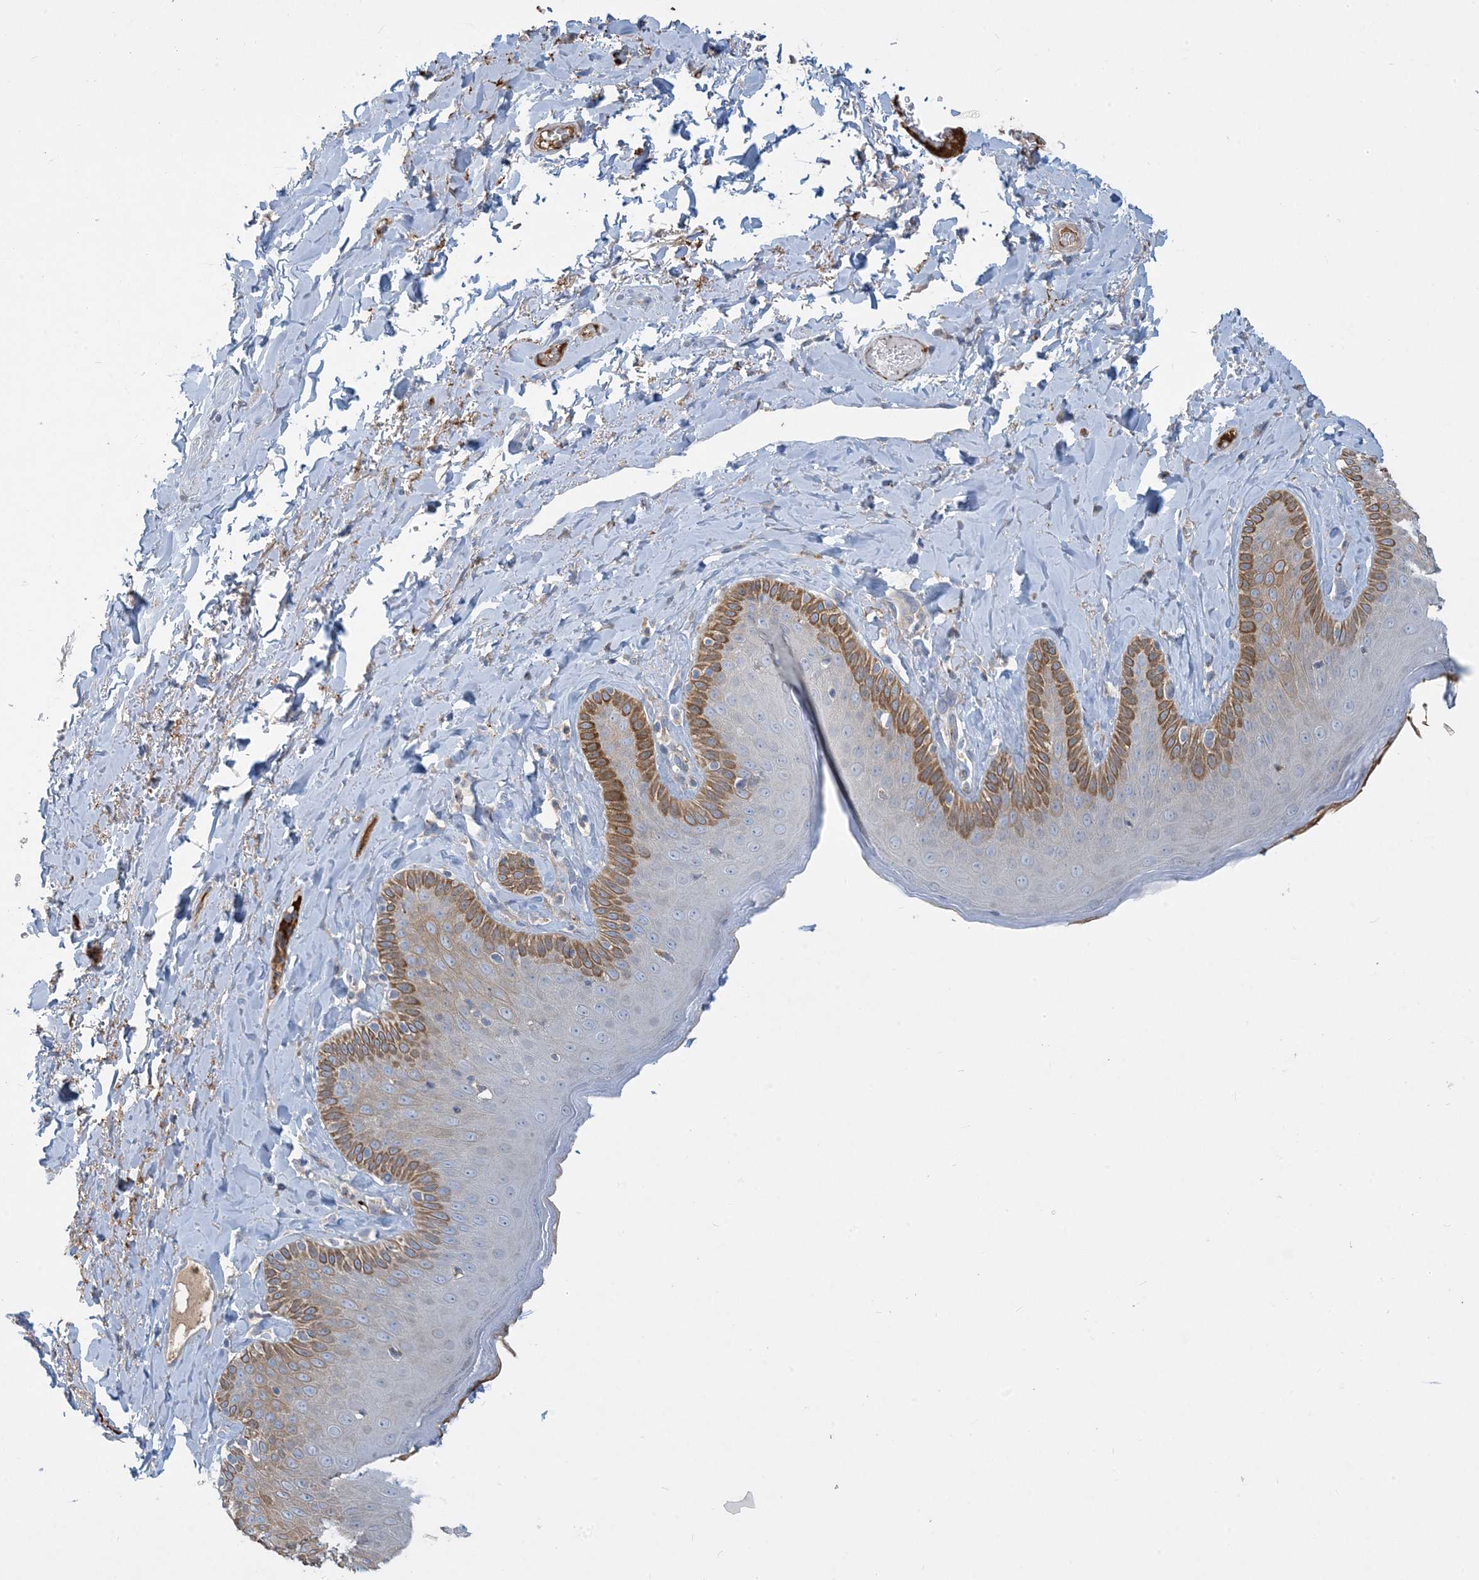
{"staining": {"intensity": "moderate", "quantity": "<25%", "location": "cytoplasmic/membranous"}, "tissue": "skin", "cell_type": "Epidermal cells", "image_type": "normal", "snomed": [{"axis": "morphology", "description": "Normal tissue, NOS"}, {"axis": "topography", "description": "Anal"}], "caption": "Skin stained with DAB (3,3'-diaminobenzidine) immunohistochemistry (IHC) demonstrates low levels of moderate cytoplasmic/membranous positivity in about <25% of epidermal cells. (DAB (3,3'-diaminobenzidine) IHC, brown staining for protein, blue staining for nuclei).", "gene": "ECHDC1", "patient": {"sex": "male", "age": 69}}